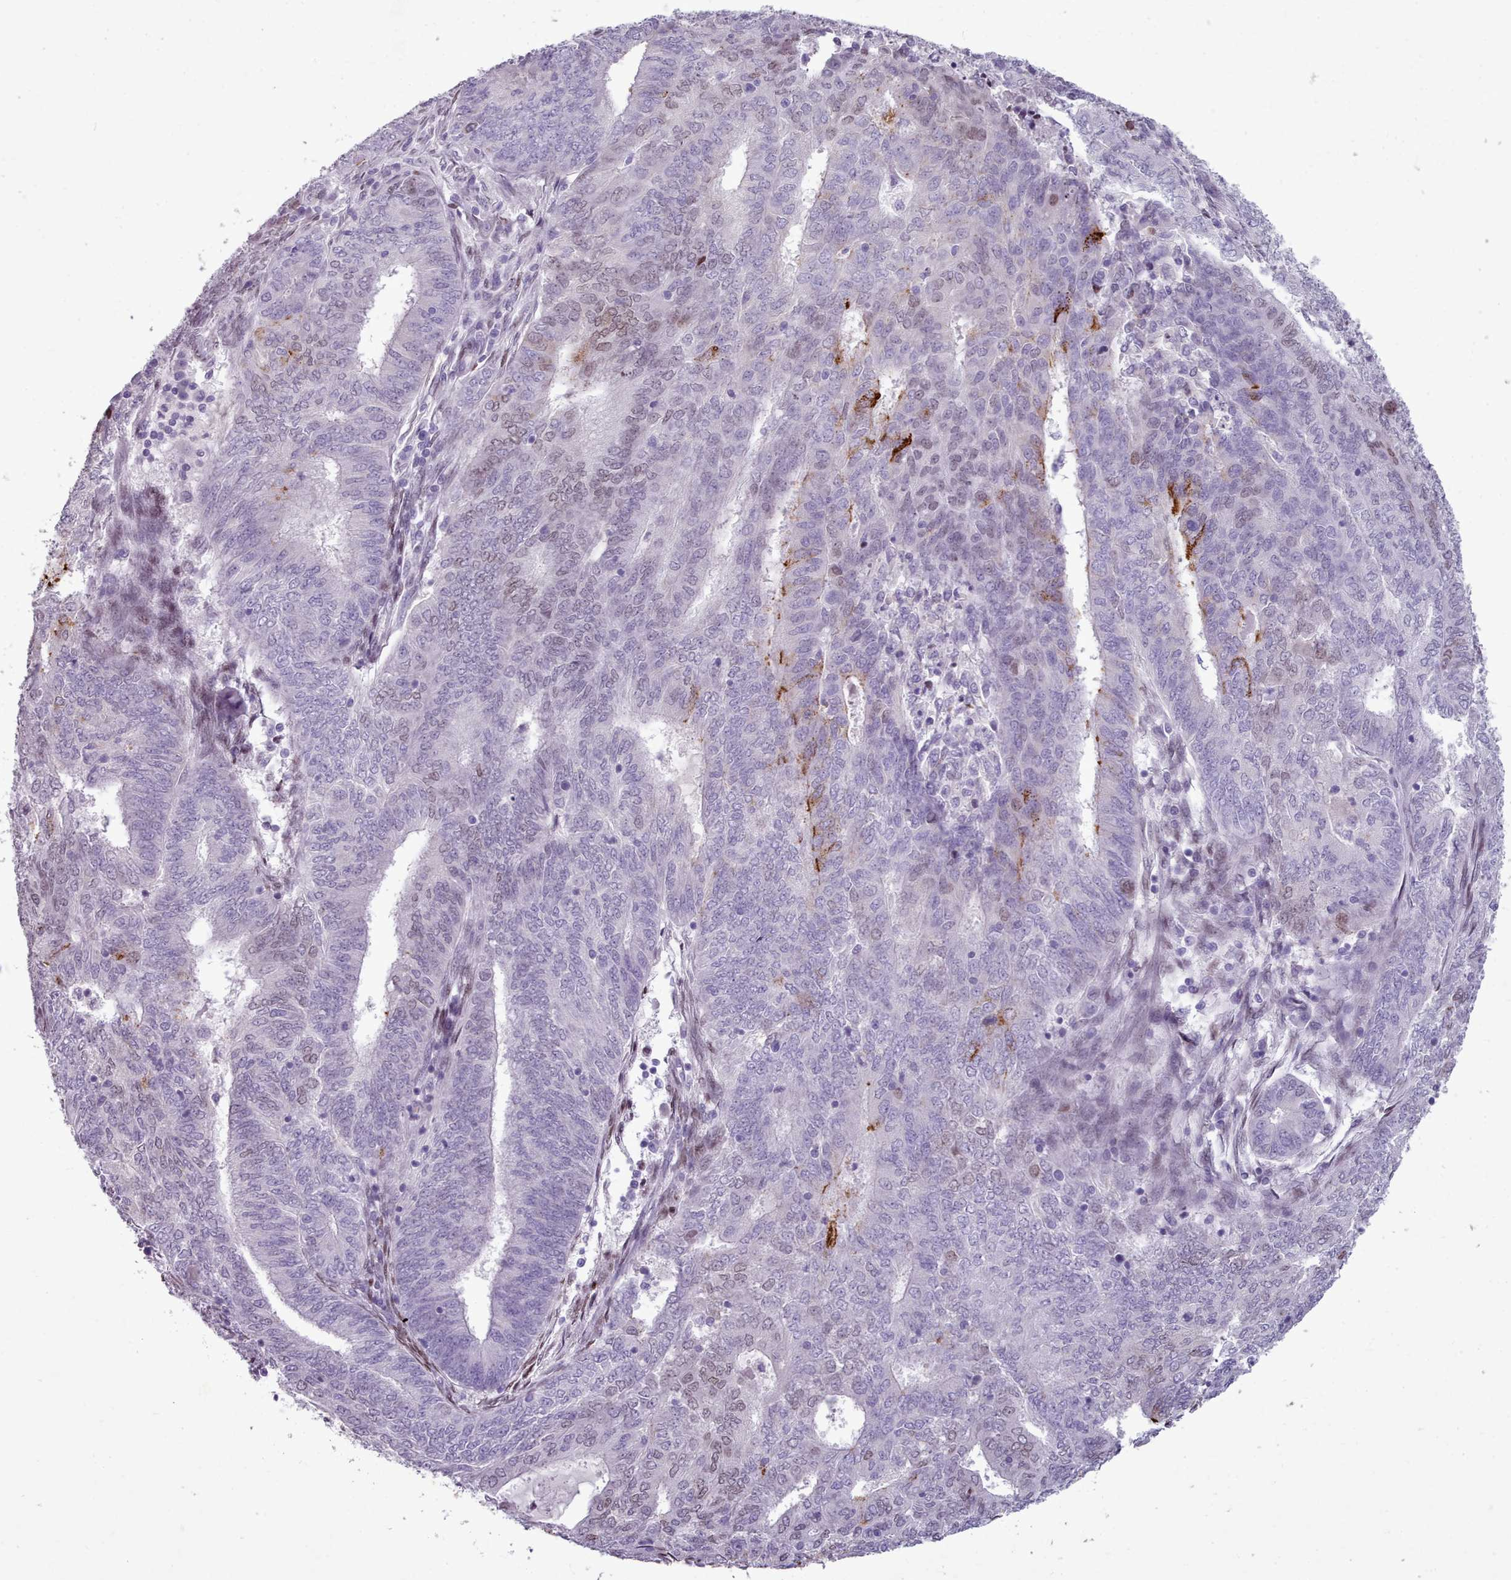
{"staining": {"intensity": "strong", "quantity": "<25%", "location": "cytoplasmic/membranous"}, "tissue": "endometrial cancer", "cell_type": "Tumor cells", "image_type": "cancer", "snomed": [{"axis": "morphology", "description": "Adenocarcinoma, NOS"}, {"axis": "topography", "description": "Endometrium"}], "caption": "Protein expression analysis of human endometrial adenocarcinoma reveals strong cytoplasmic/membranous positivity in approximately <25% of tumor cells. Immunohistochemistry (ihc) stains the protein of interest in brown and the nuclei are stained blue.", "gene": "KCNT2", "patient": {"sex": "female", "age": 62}}